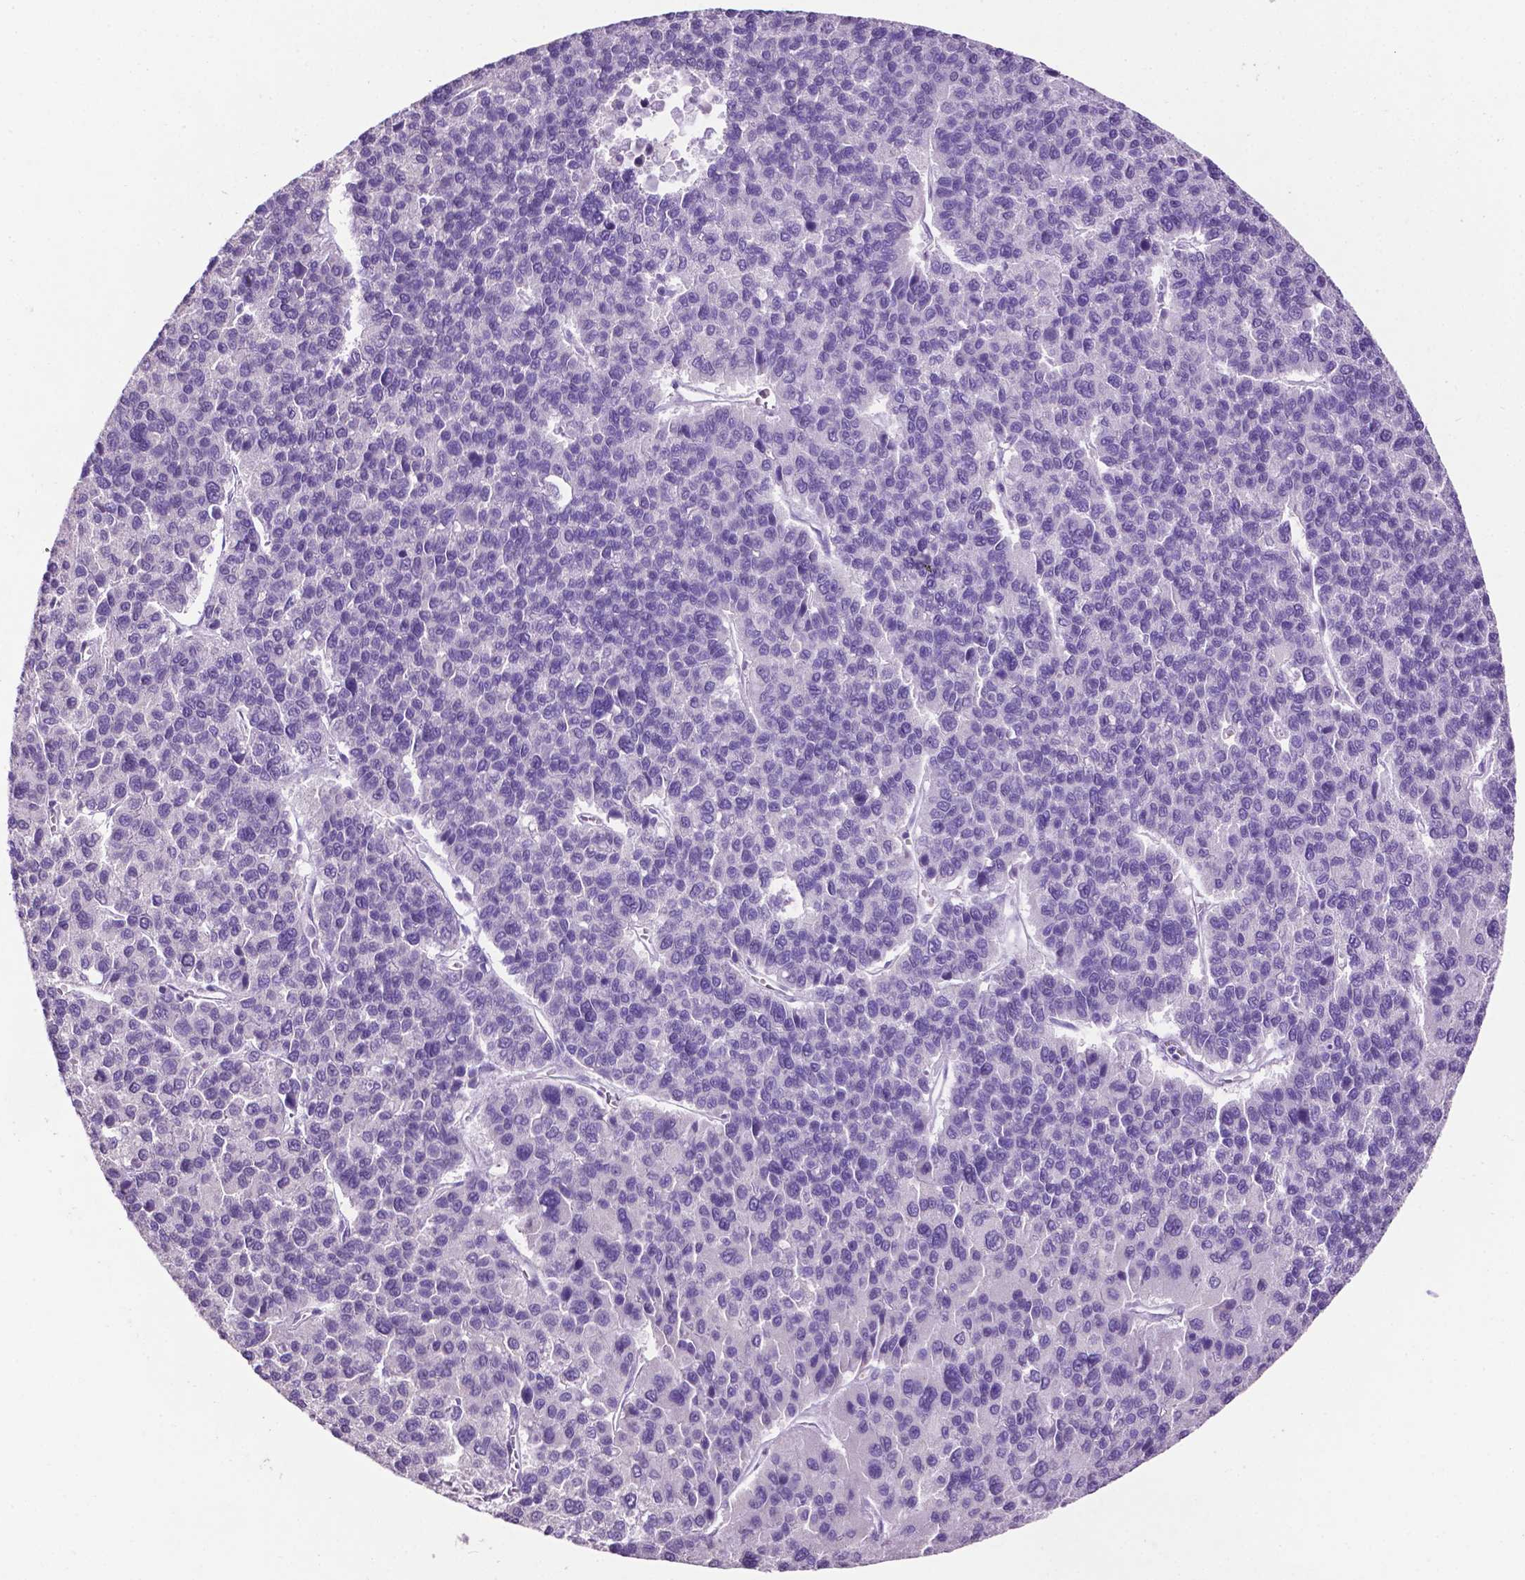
{"staining": {"intensity": "negative", "quantity": "none", "location": "none"}, "tissue": "liver cancer", "cell_type": "Tumor cells", "image_type": "cancer", "snomed": [{"axis": "morphology", "description": "Carcinoma, Hepatocellular, NOS"}, {"axis": "topography", "description": "Liver"}], "caption": "Immunohistochemistry (IHC) image of neoplastic tissue: liver cancer stained with DAB shows no significant protein expression in tumor cells.", "gene": "TACSTD2", "patient": {"sex": "female", "age": 41}}